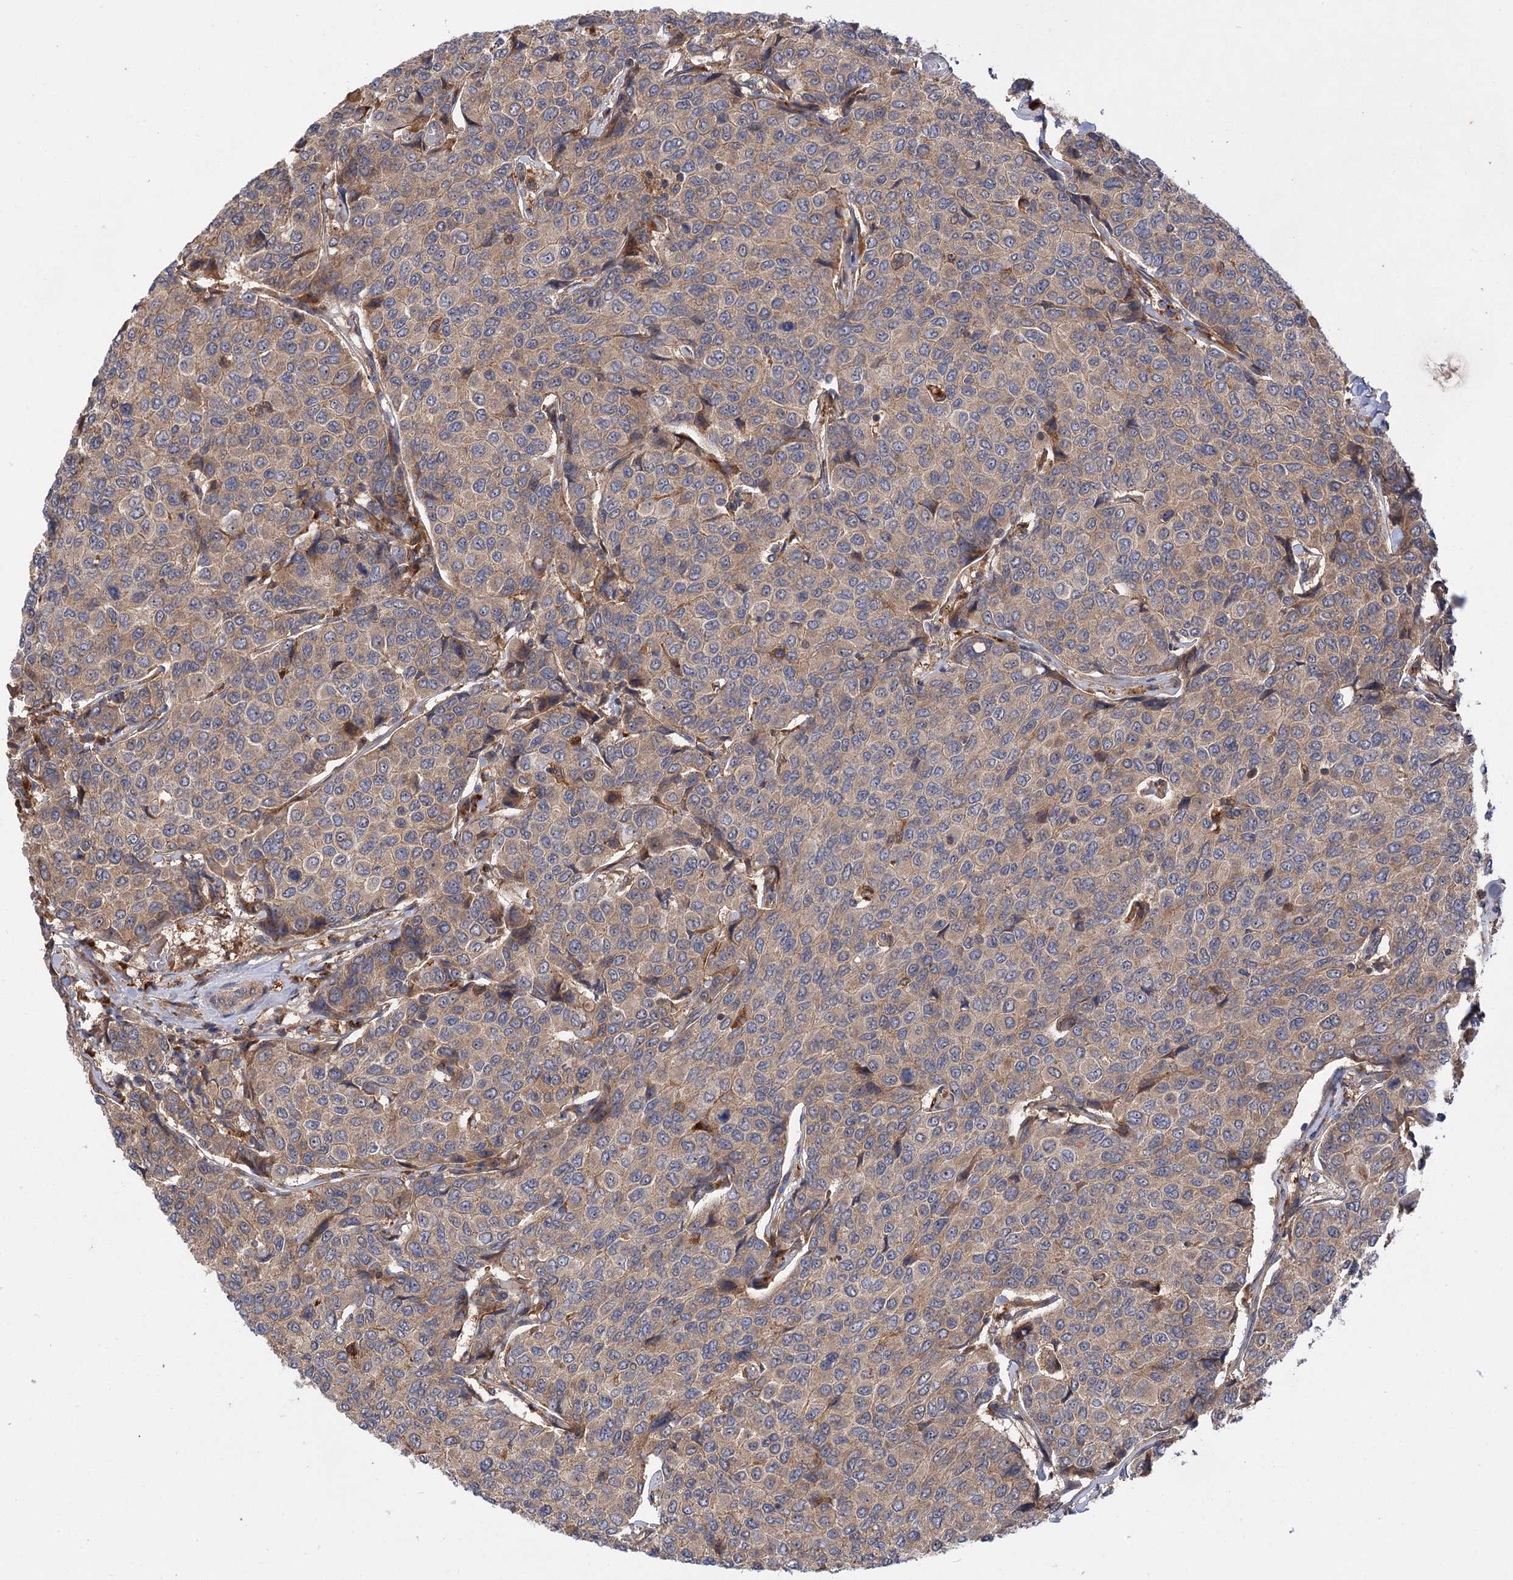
{"staining": {"intensity": "weak", "quantity": ">75%", "location": "cytoplasmic/membranous"}, "tissue": "breast cancer", "cell_type": "Tumor cells", "image_type": "cancer", "snomed": [{"axis": "morphology", "description": "Duct carcinoma"}, {"axis": "topography", "description": "Breast"}], "caption": "Breast cancer stained with a brown dye shows weak cytoplasmic/membranous positive positivity in approximately >75% of tumor cells.", "gene": "PATL1", "patient": {"sex": "female", "age": 55}}